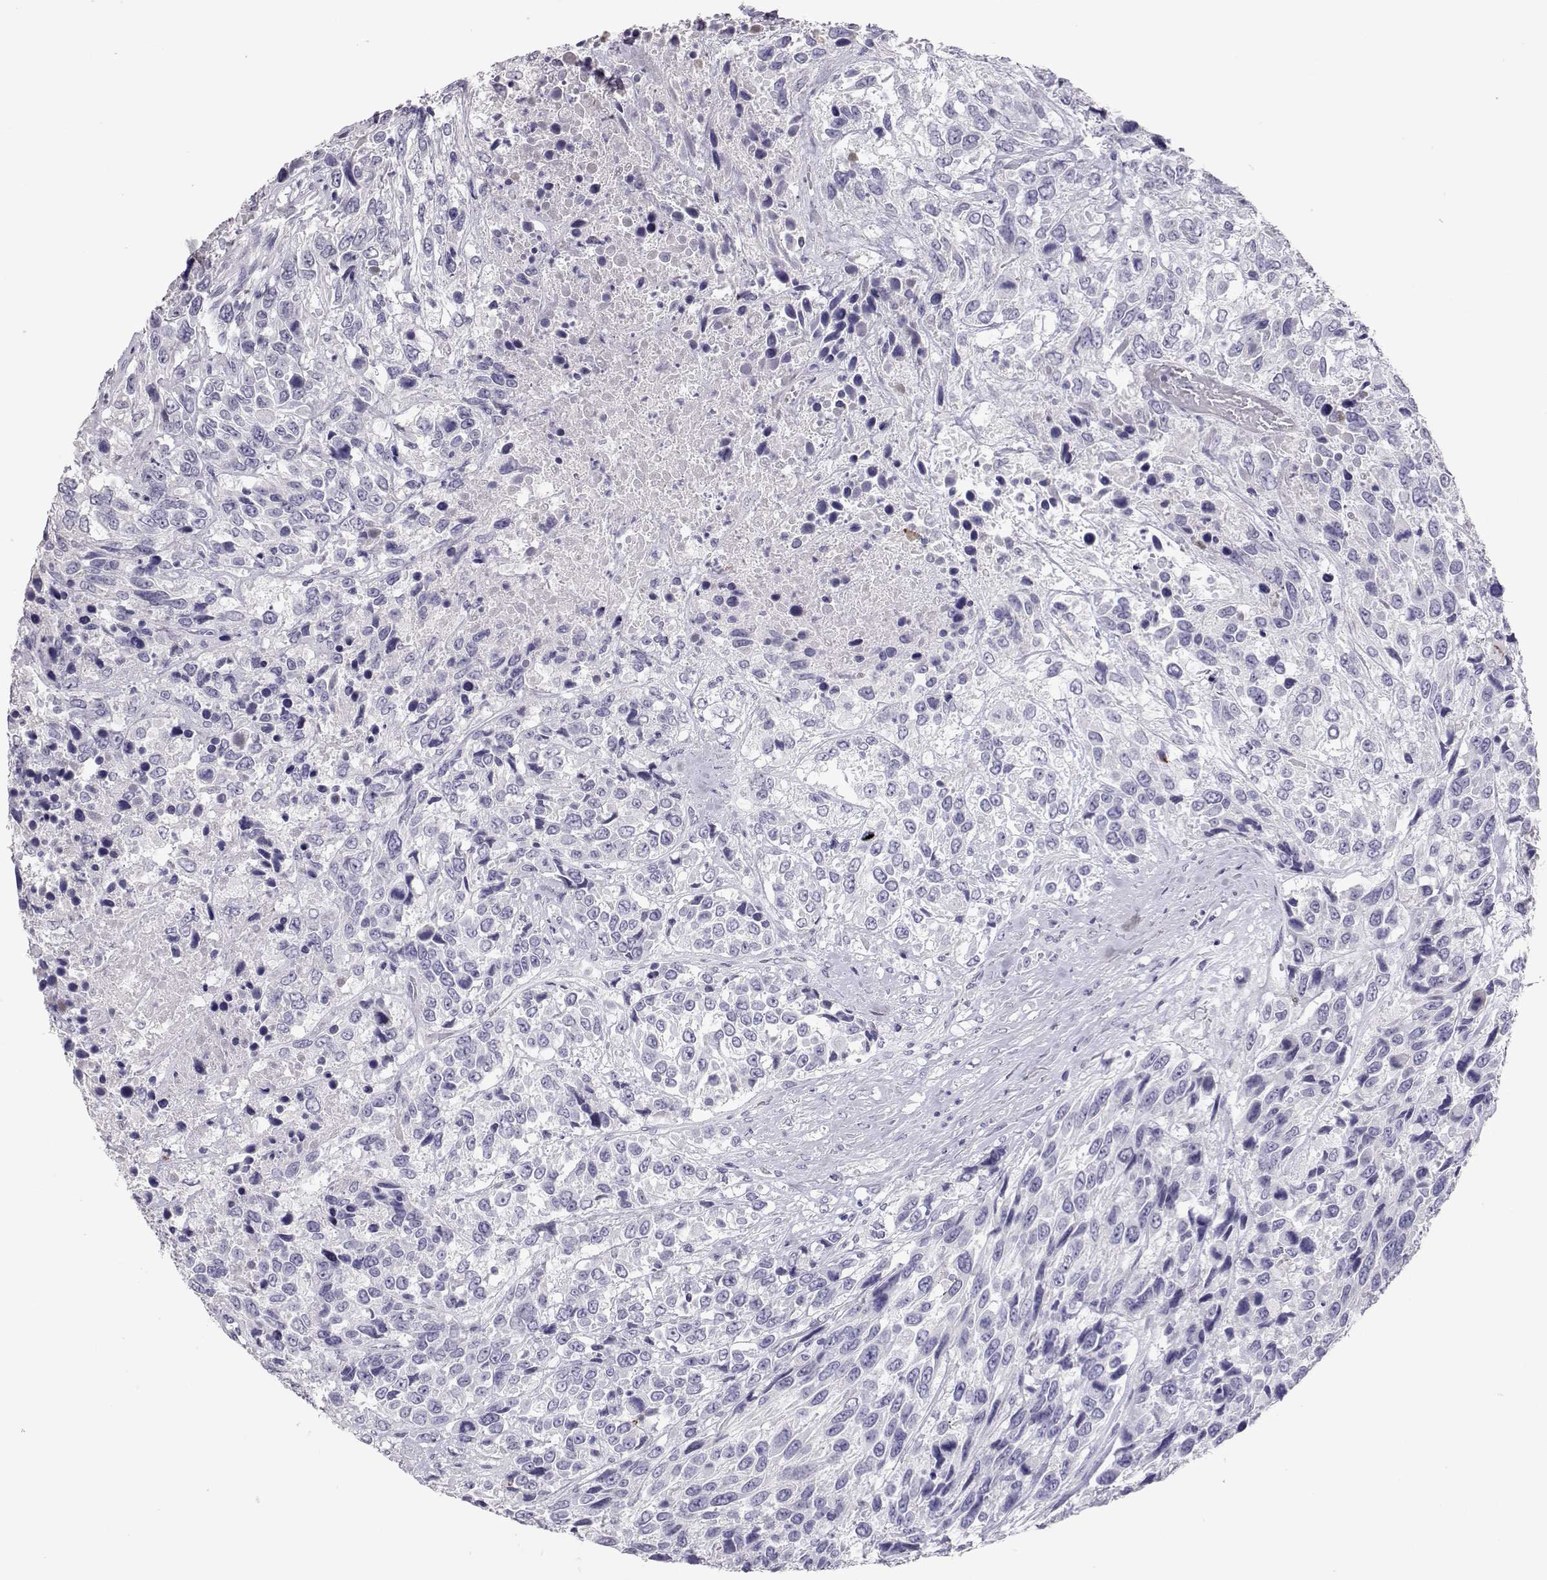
{"staining": {"intensity": "negative", "quantity": "none", "location": "none"}, "tissue": "urothelial cancer", "cell_type": "Tumor cells", "image_type": "cancer", "snomed": [{"axis": "morphology", "description": "Urothelial carcinoma, High grade"}, {"axis": "topography", "description": "Urinary bladder"}], "caption": "Tumor cells are negative for brown protein staining in high-grade urothelial carcinoma.", "gene": "PMCH", "patient": {"sex": "female", "age": 70}}